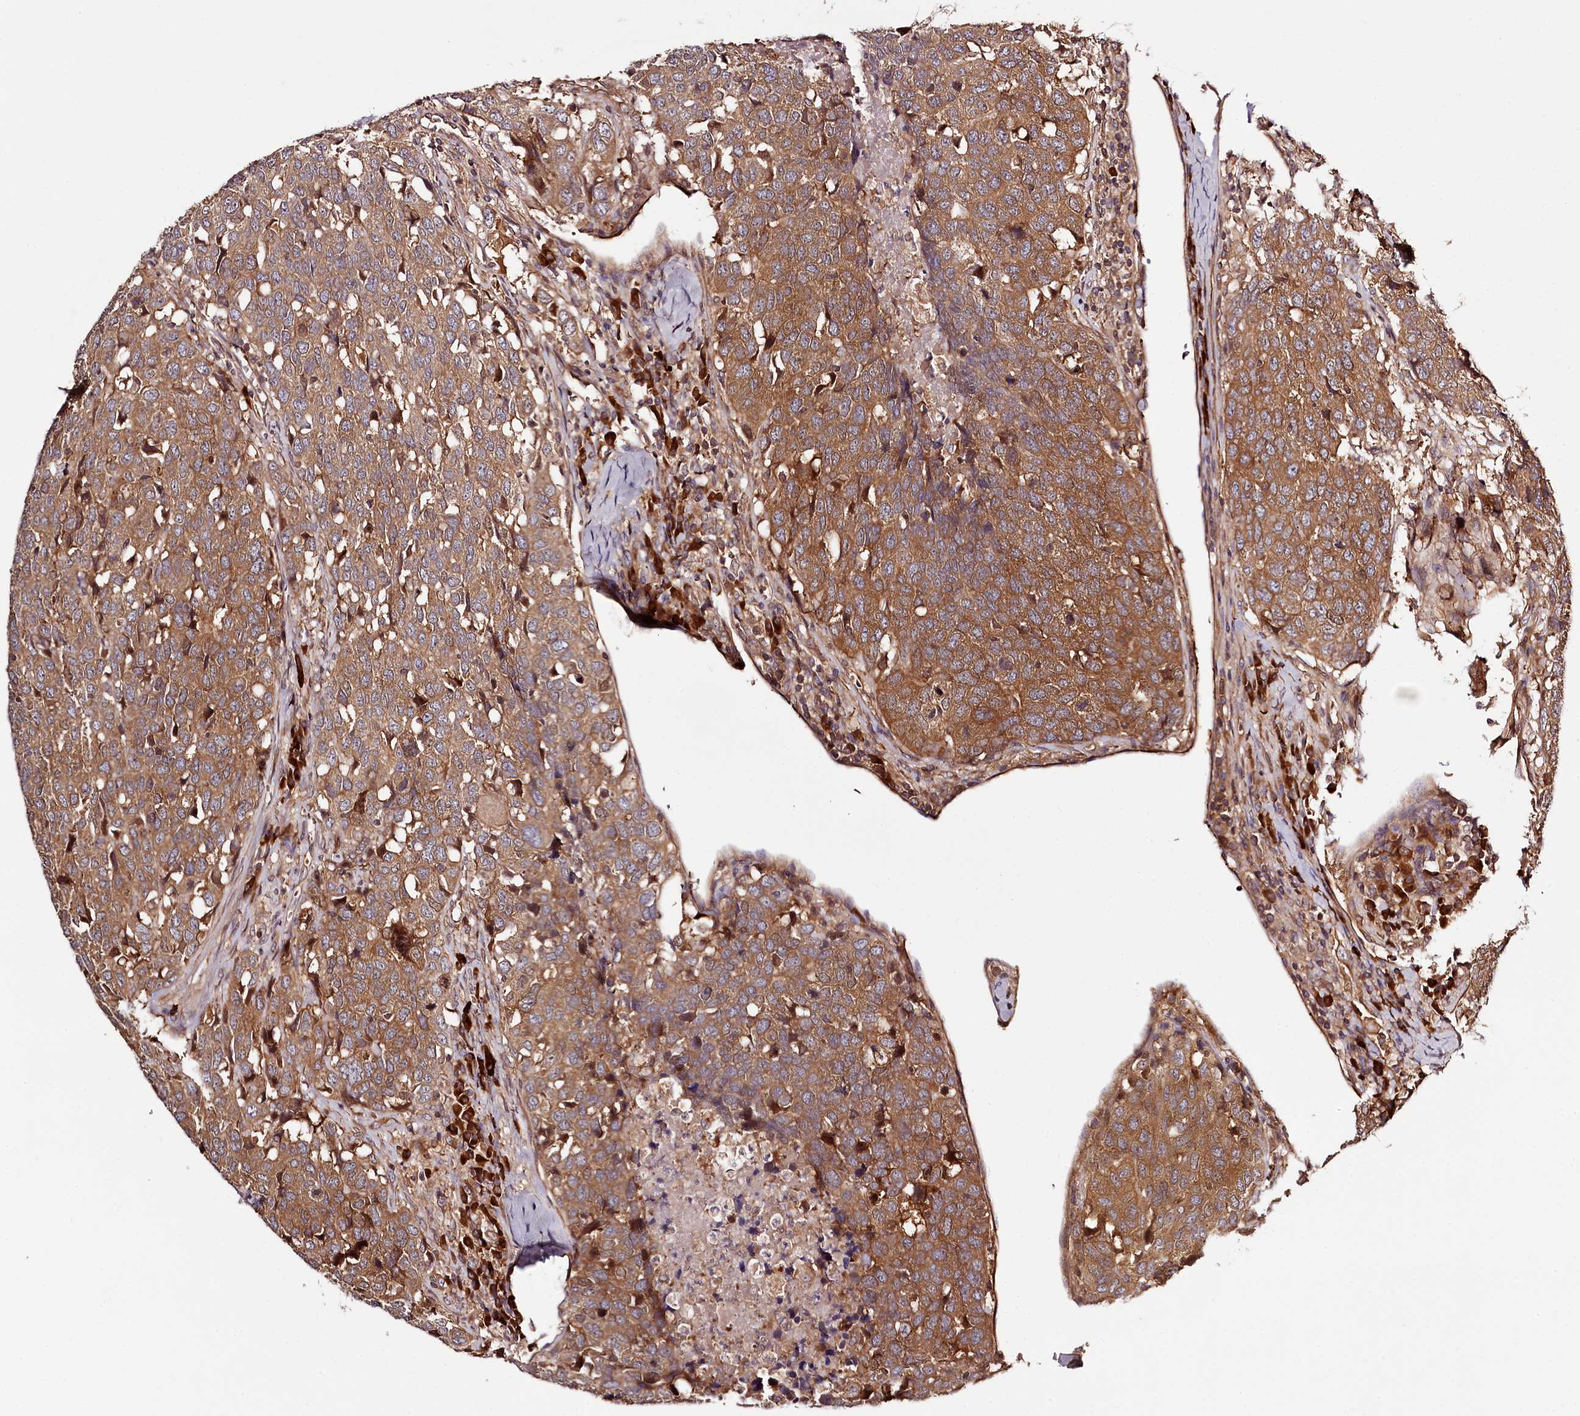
{"staining": {"intensity": "moderate", "quantity": ">75%", "location": "cytoplasmic/membranous"}, "tissue": "head and neck cancer", "cell_type": "Tumor cells", "image_type": "cancer", "snomed": [{"axis": "morphology", "description": "Squamous cell carcinoma, NOS"}, {"axis": "topography", "description": "Head-Neck"}], "caption": "Head and neck squamous cell carcinoma stained for a protein reveals moderate cytoplasmic/membranous positivity in tumor cells.", "gene": "TARS1", "patient": {"sex": "male", "age": 66}}